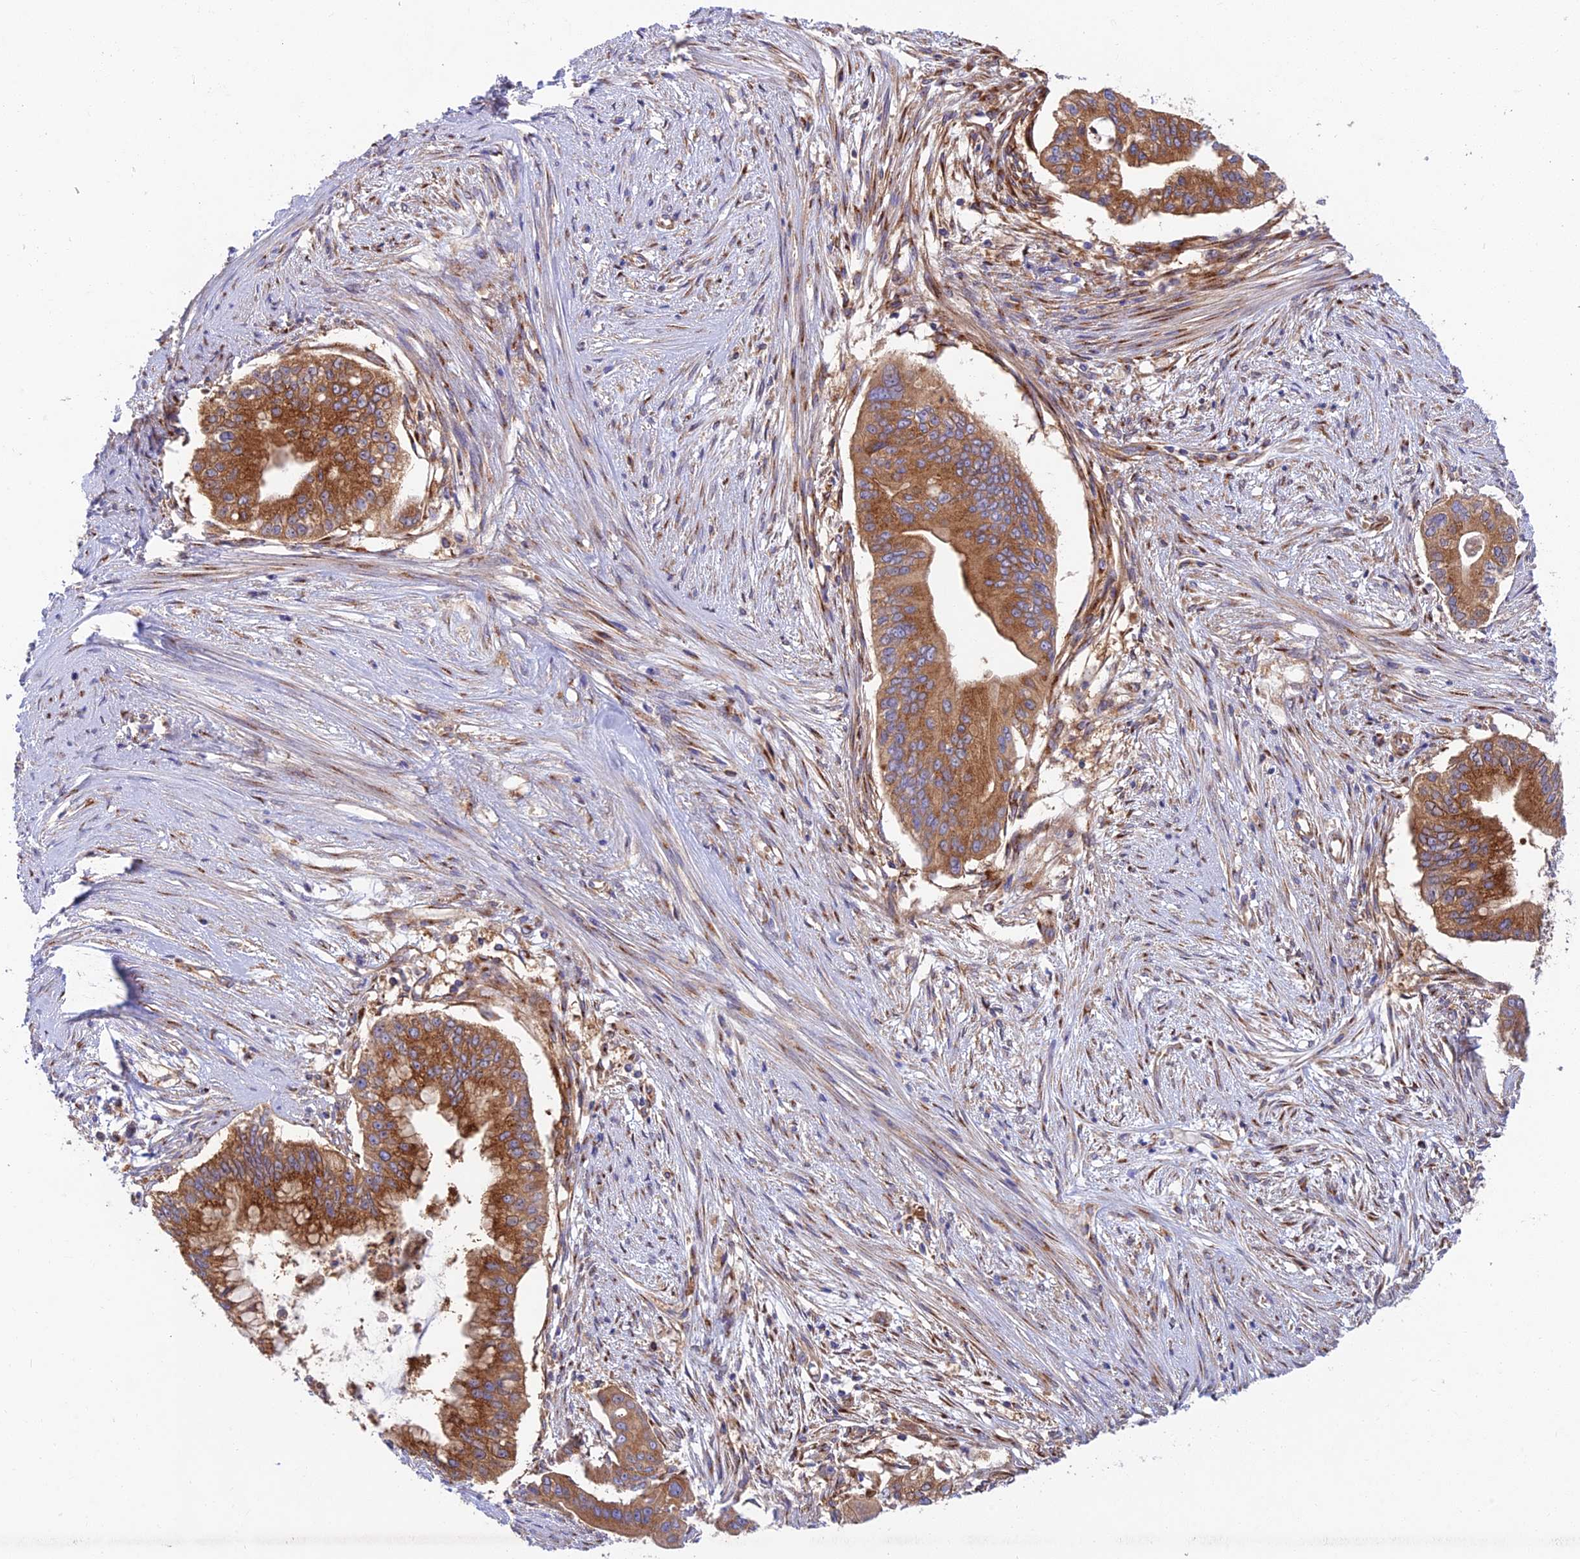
{"staining": {"intensity": "strong", "quantity": ">75%", "location": "cytoplasmic/membranous"}, "tissue": "pancreatic cancer", "cell_type": "Tumor cells", "image_type": "cancer", "snomed": [{"axis": "morphology", "description": "Adenocarcinoma, NOS"}, {"axis": "topography", "description": "Pancreas"}], "caption": "Protein expression analysis of human pancreatic adenocarcinoma reveals strong cytoplasmic/membranous staining in about >75% of tumor cells.", "gene": "GOLGA3", "patient": {"sex": "male", "age": 46}}